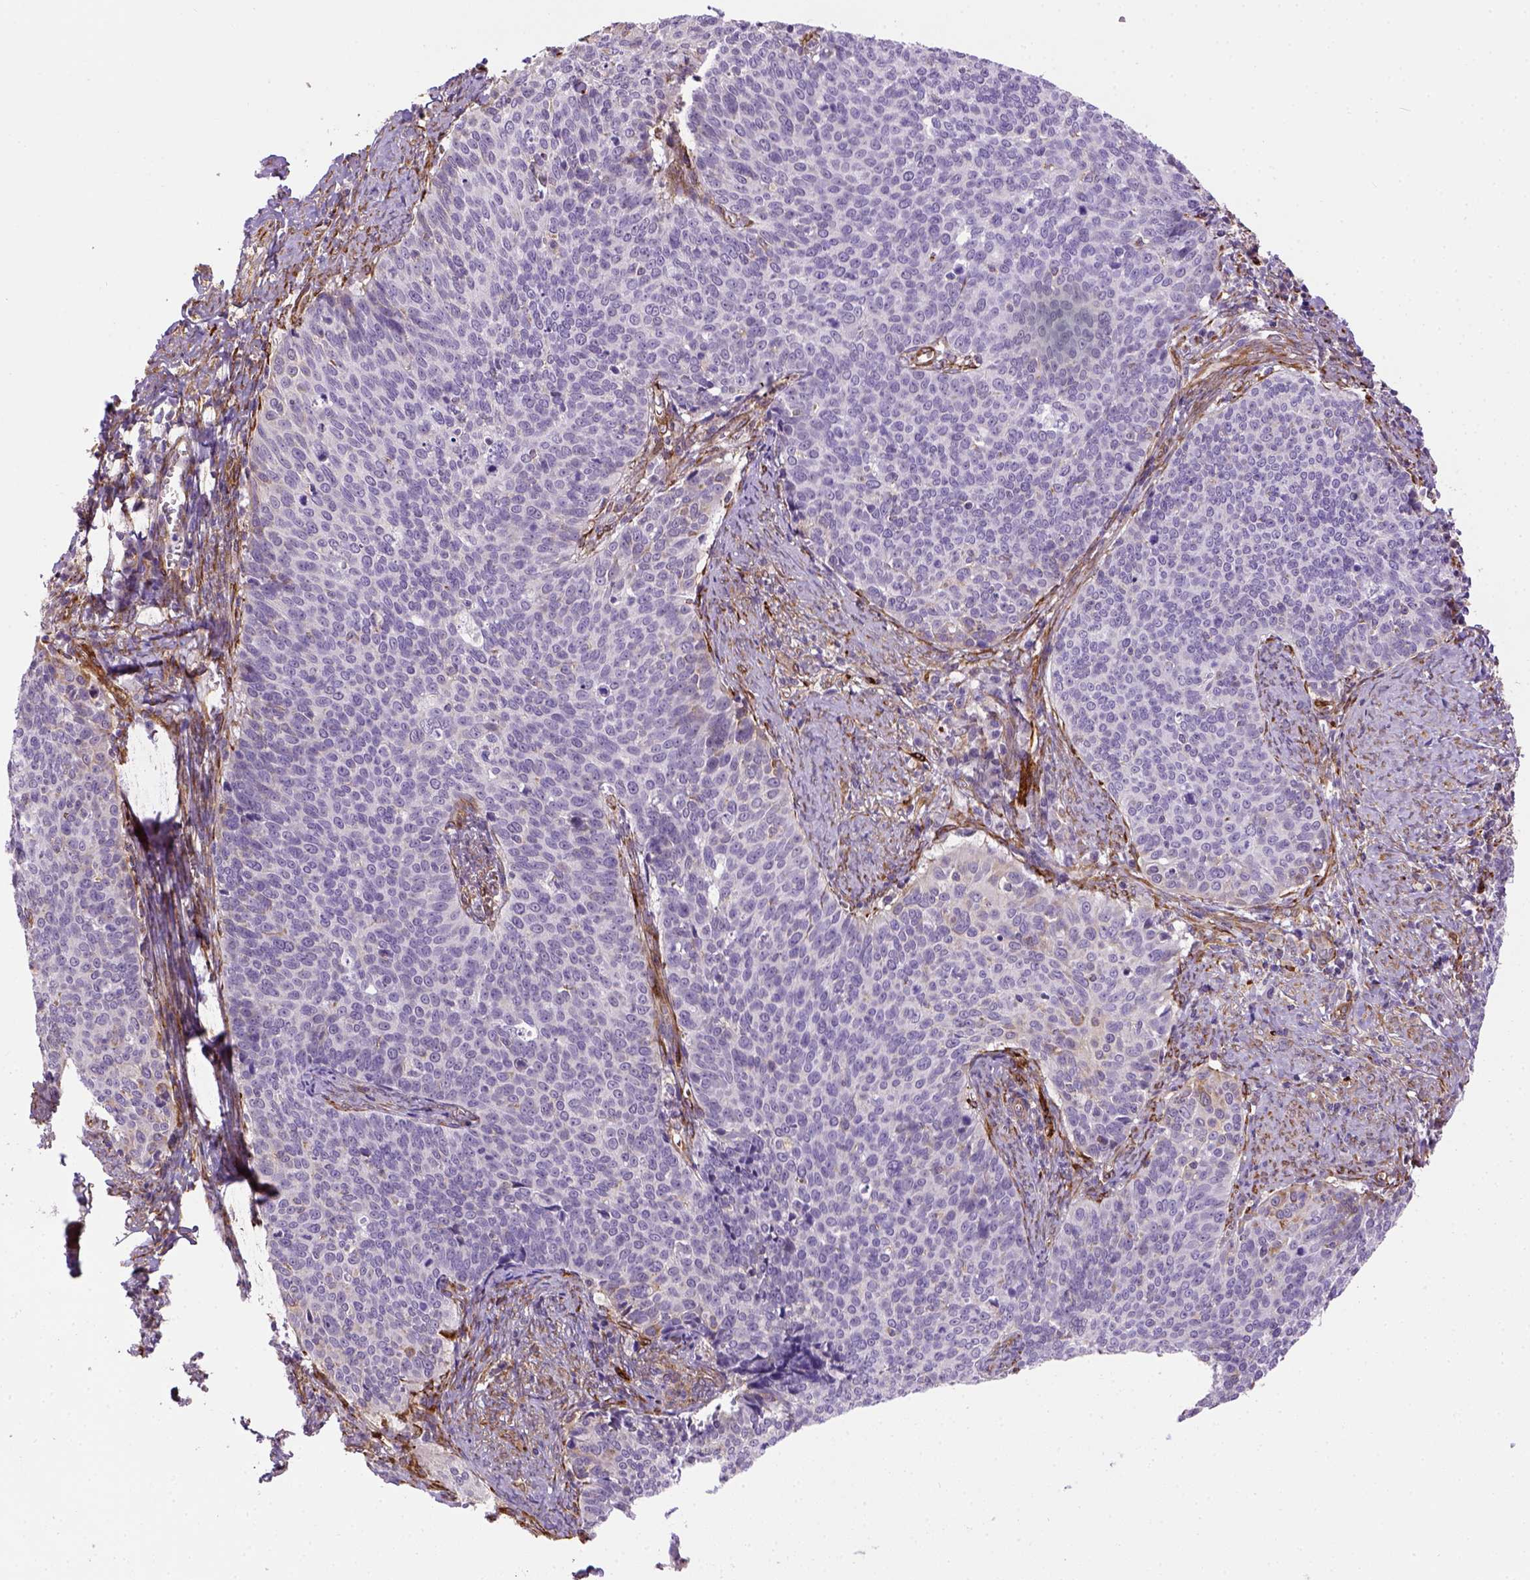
{"staining": {"intensity": "negative", "quantity": "none", "location": "none"}, "tissue": "cervical cancer", "cell_type": "Tumor cells", "image_type": "cancer", "snomed": [{"axis": "morphology", "description": "Normal tissue, NOS"}, {"axis": "morphology", "description": "Squamous cell carcinoma, NOS"}, {"axis": "topography", "description": "Cervix"}], "caption": "Photomicrograph shows no significant protein staining in tumor cells of cervical squamous cell carcinoma.", "gene": "KAZN", "patient": {"sex": "female", "age": 39}}